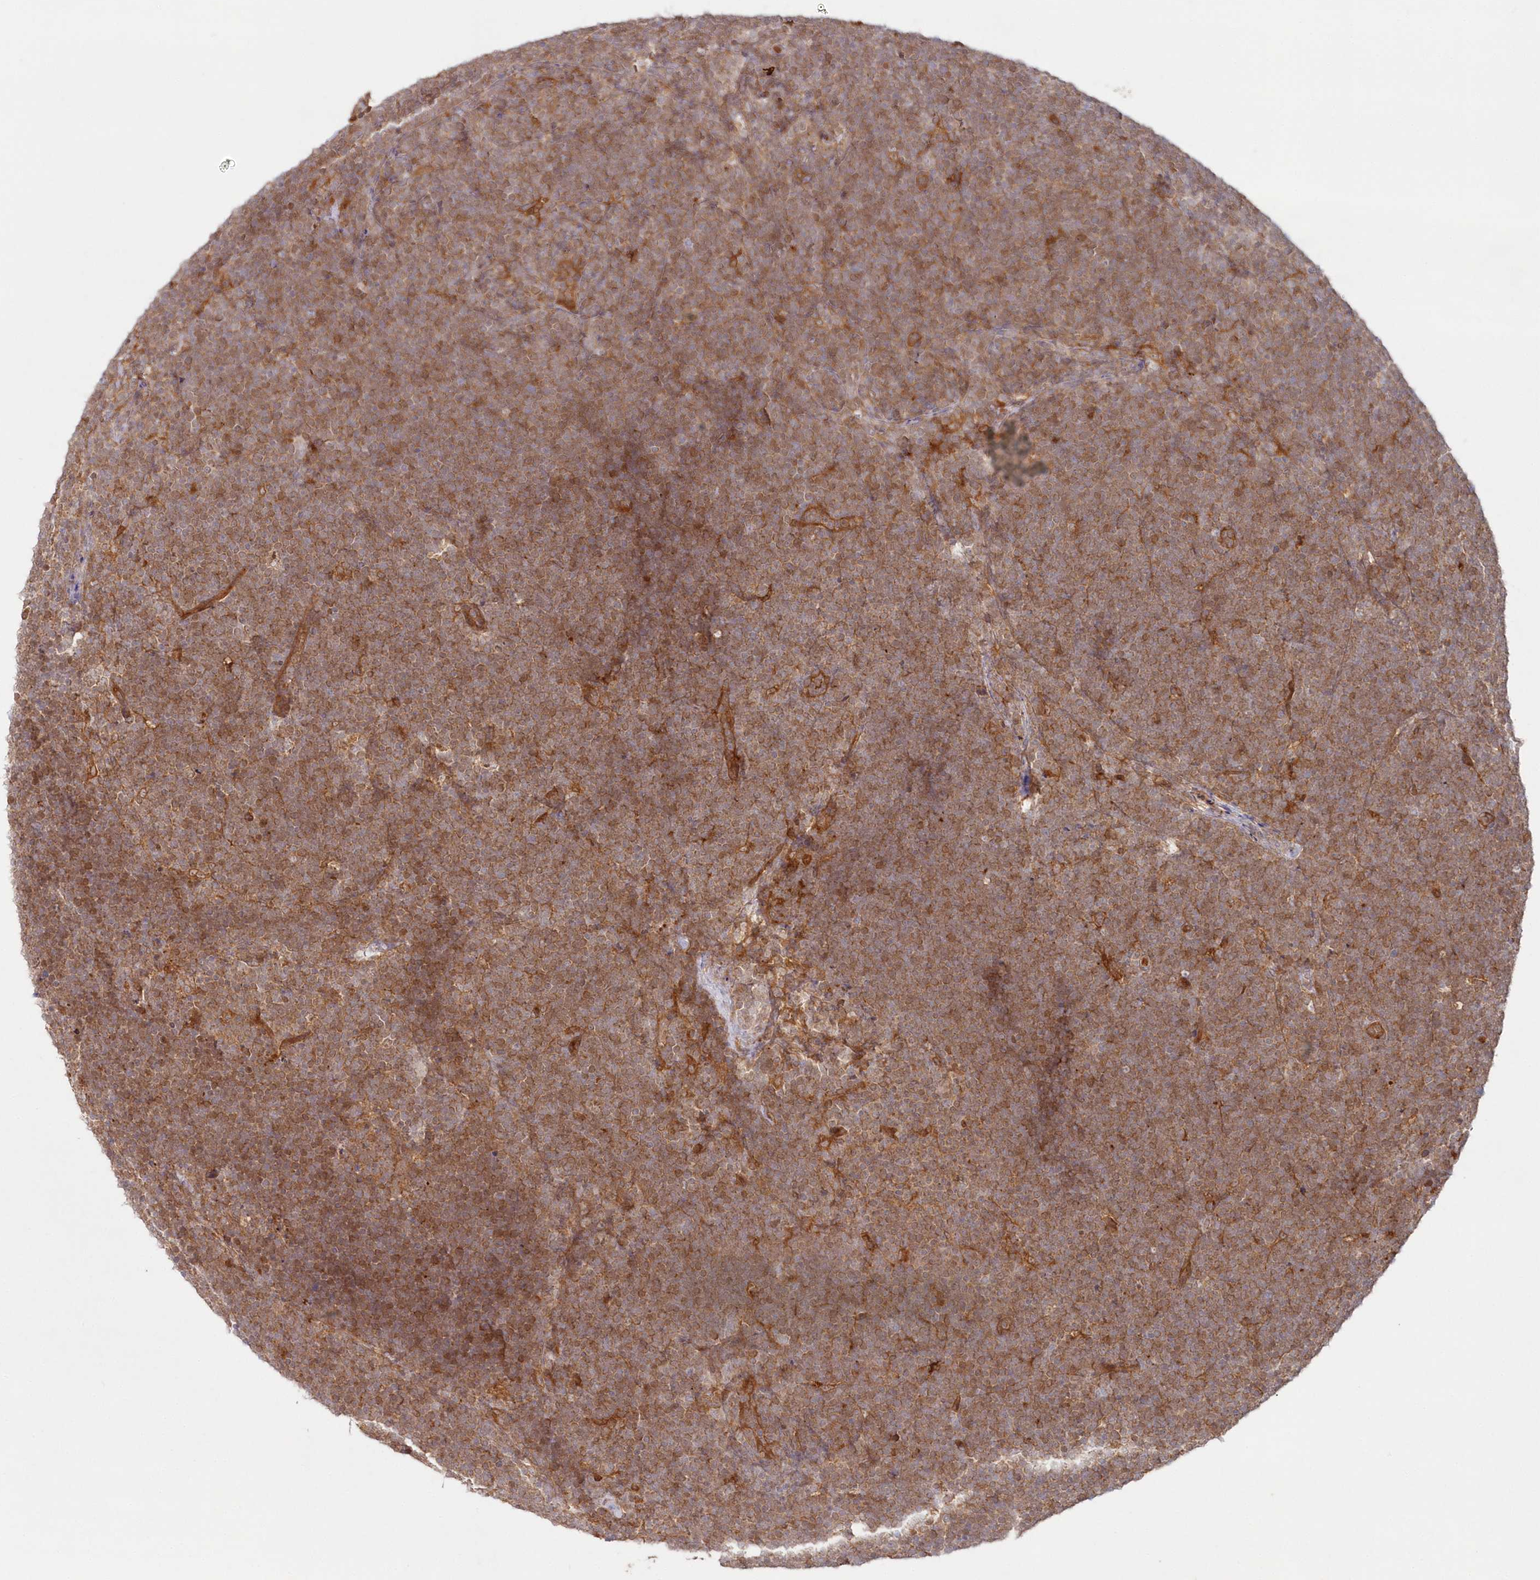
{"staining": {"intensity": "moderate", "quantity": ">75%", "location": "cytoplasmic/membranous"}, "tissue": "lymphoma", "cell_type": "Tumor cells", "image_type": "cancer", "snomed": [{"axis": "morphology", "description": "Malignant lymphoma, non-Hodgkin's type, High grade"}, {"axis": "topography", "description": "Lymph node"}], "caption": "High-power microscopy captured an immunohistochemistry (IHC) image of lymphoma, revealing moderate cytoplasmic/membranous positivity in approximately >75% of tumor cells.", "gene": "GBE1", "patient": {"sex": "male", "age": 13}}